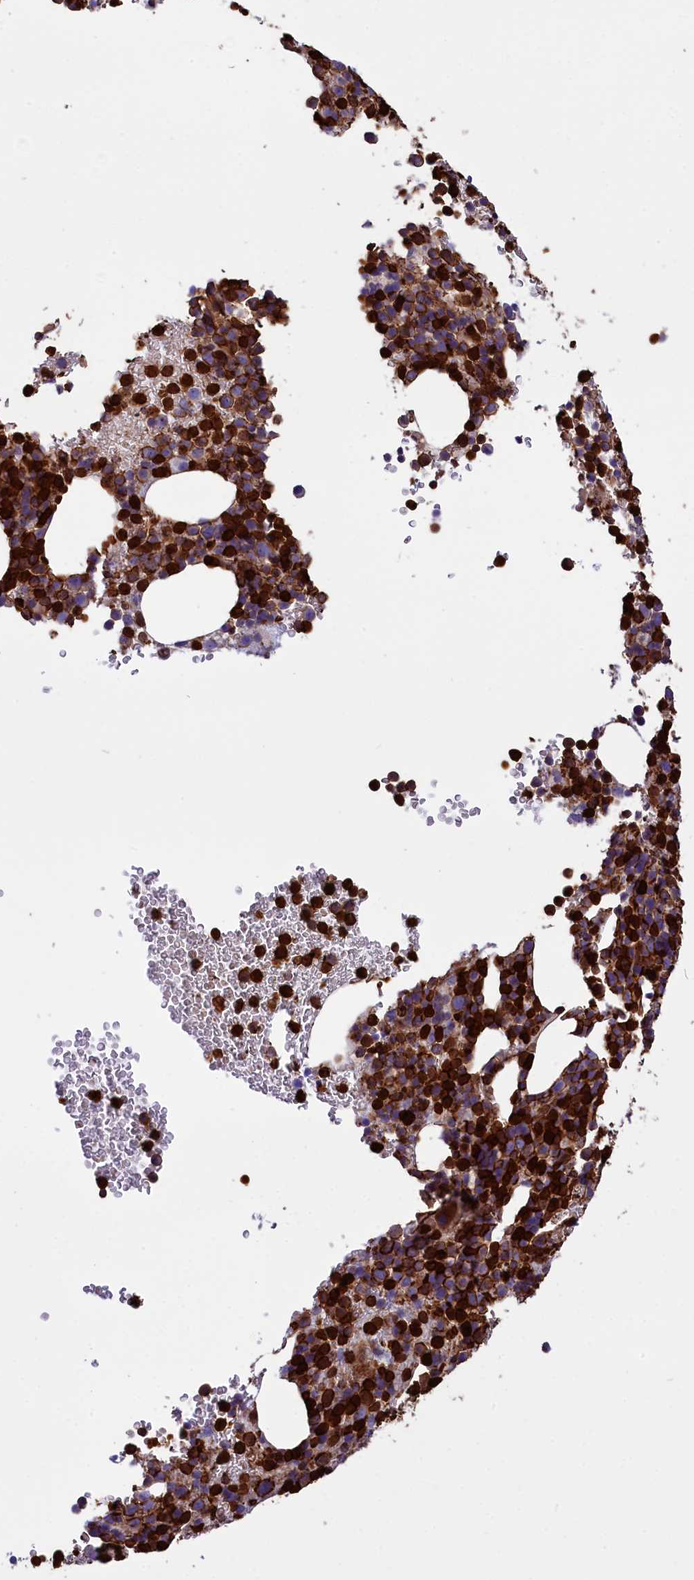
{"staining": {"intensity": "strong", "quantity": "25%-75%", "location": "cytoplasmic/membranous,nuclear"}, "tissue": "bone marrow", "cell_type": "Hematopoietic cells", "image_type": "normal", "snomed": [{"axis": "morphology", "description": "Normal tissue, NOS"}, {"axis": "topography", "description": "Bone marrow"}], "caption": "Immunohistochemistry (IHC) photomicrograph of unremarkable human bone marrow stained for a protein (brown), which reveals high levels of strong cytoplasmic/membranous,nuclear expression in about 25%-75% of hematopoietic cells.", "gene": "CD99L2", "patient": {"sex": "female", "age": 82}}